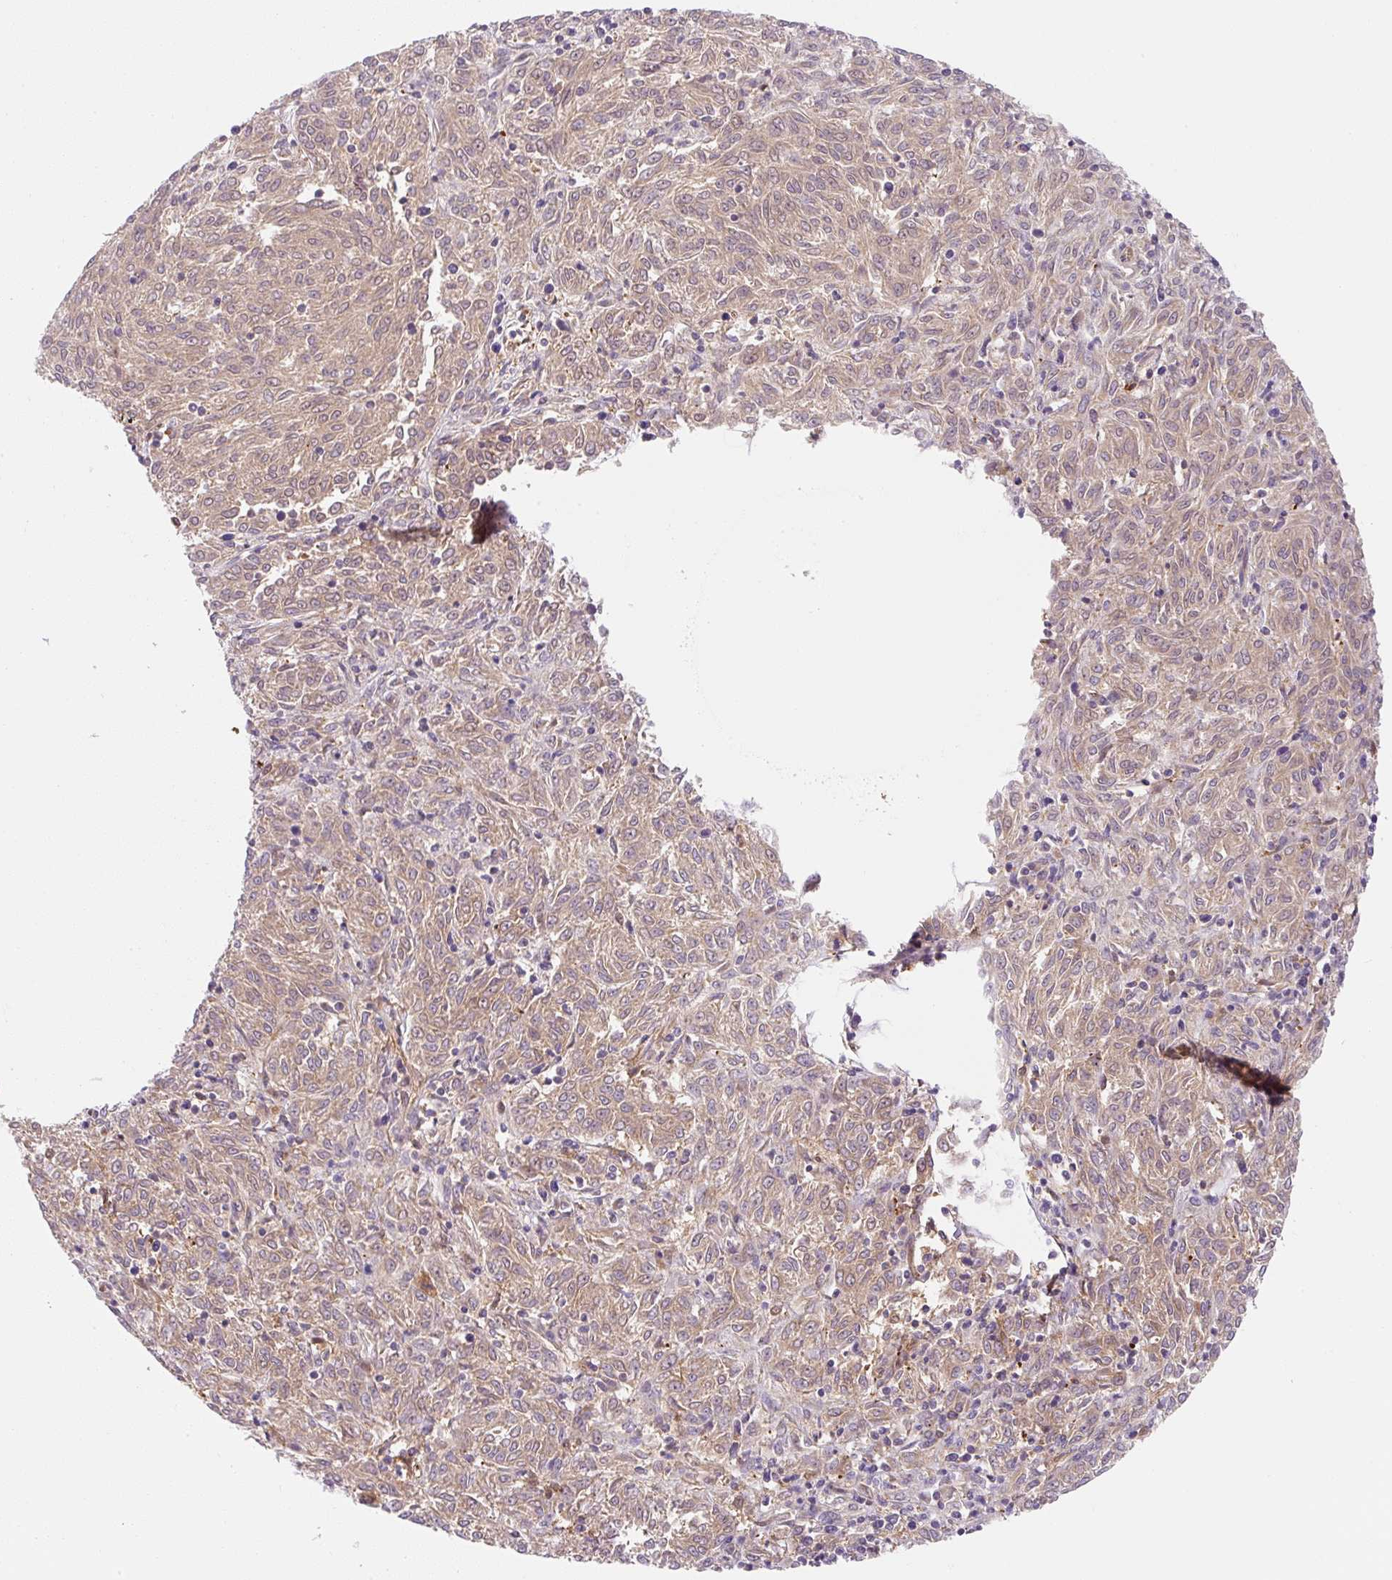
{"staining": {"intensity": "weak", "quantity": ">75%", "location": "cytoplasmic/membranous"}, "tissue": "melanoma", "cell_type": "Tumor cells", "image_type": "cancer", "snomed": [{"axis": "morphology", "description": "Malignant melanoma, NOS"}, {"axis": "topography", "description": "Skin"}], "caption": "The histopathology image shows immunohistochemical staining of malignant melanoma. There is weak cytoplasmic/membranous expression is appreciated in approximately >75% of tumor cells. Nuclei are stained in blue.", "gene": "OMA1", "patient": {"sex": "female", "age": 72}}